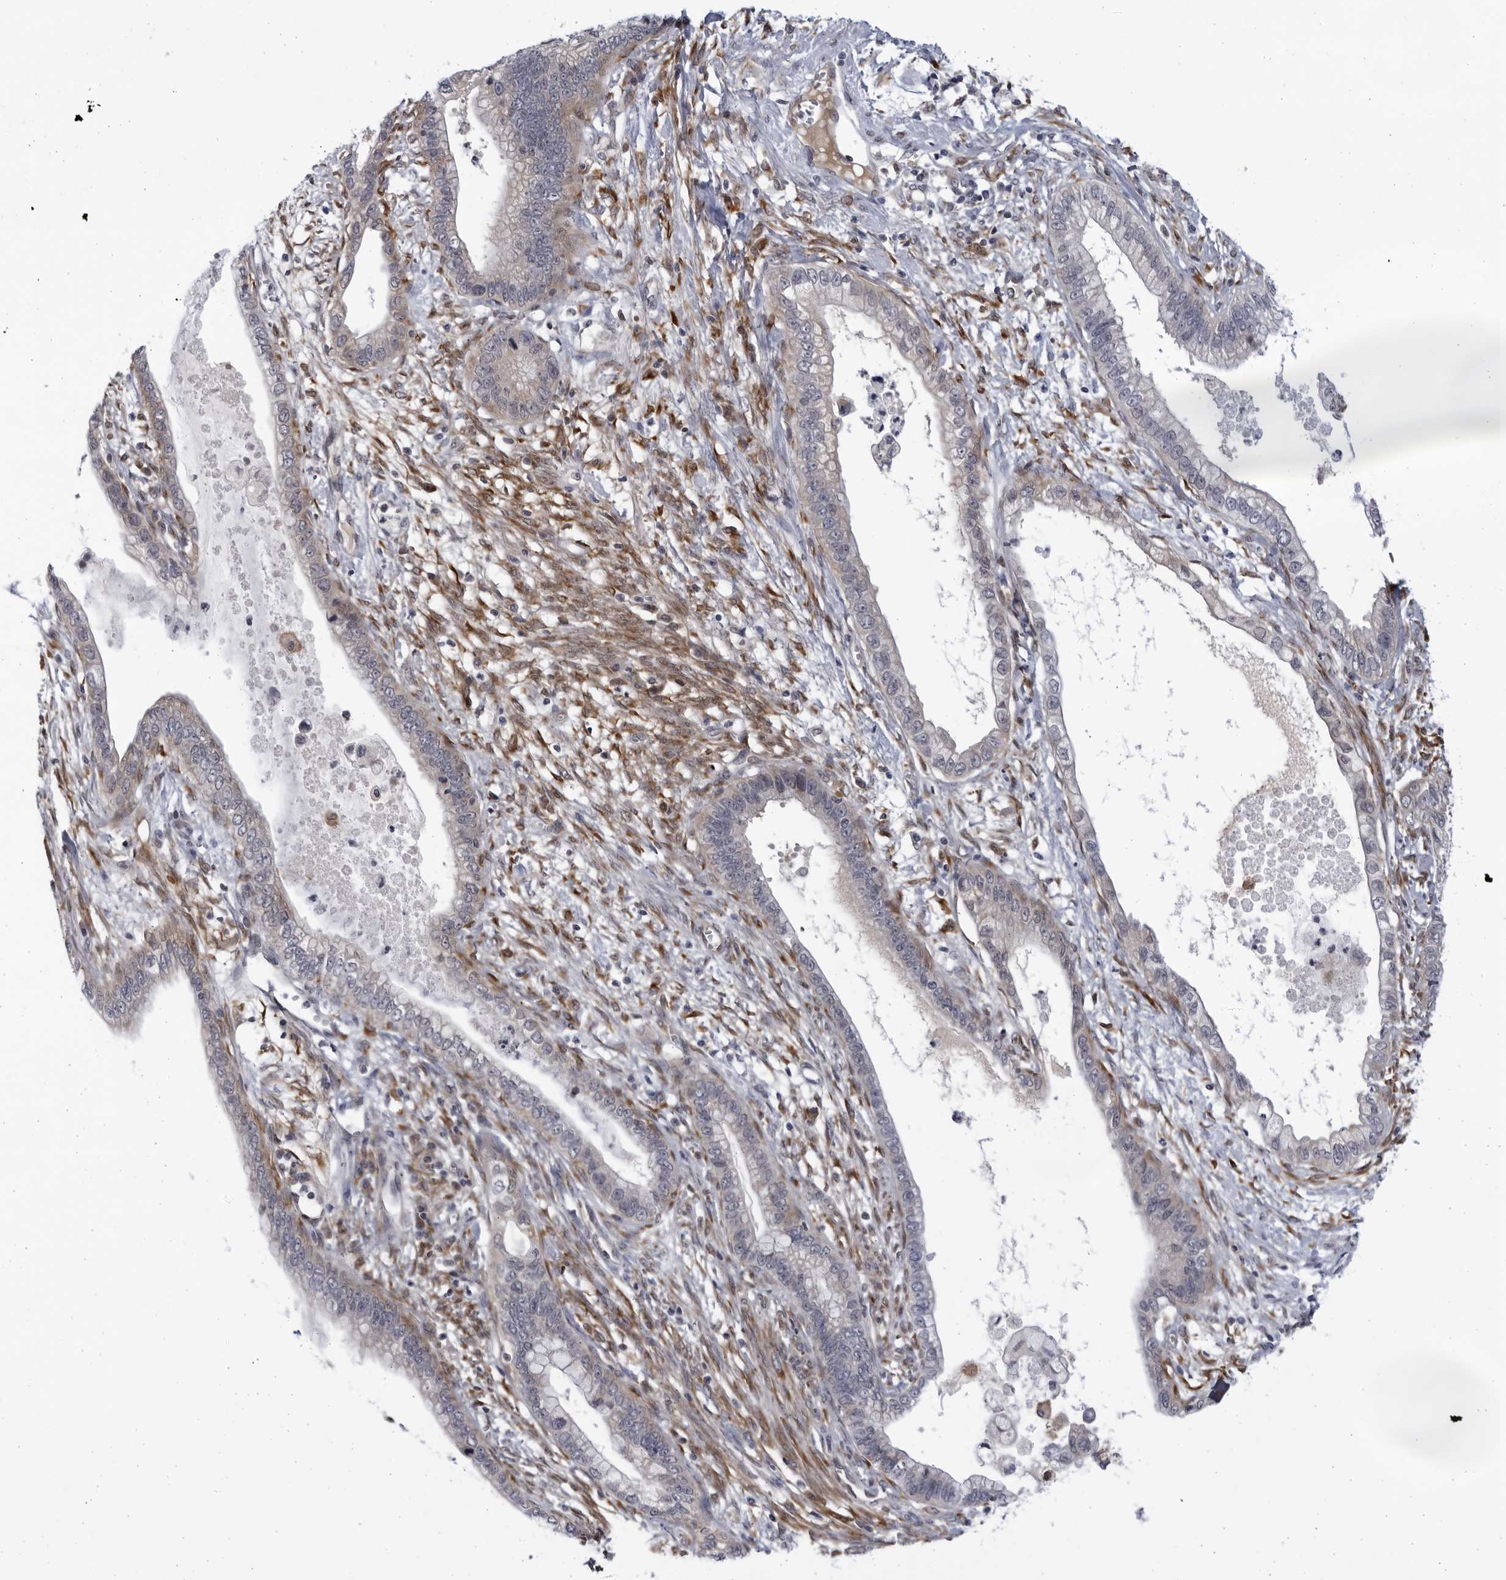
{"staining": {"intensity": "weak", "quantity": "<25%", "location": "cytoplasmic/membranous"}, "tissue": "cervical cancer", "cell_type": "Tumor cells", "image_type": "cancer", "snomed": [{"axis": "morphology", "description": "Adenocarcinoma, NOS"}, {"axis": "topography", "description": "Cervix"}], "caption": "Cervical adenocarcinoma was stained to show a protein in brown. There is no significant positivity in tumor cells.", "gene": "BMP2K", "patient": {"sex": "female", "age": 44}}